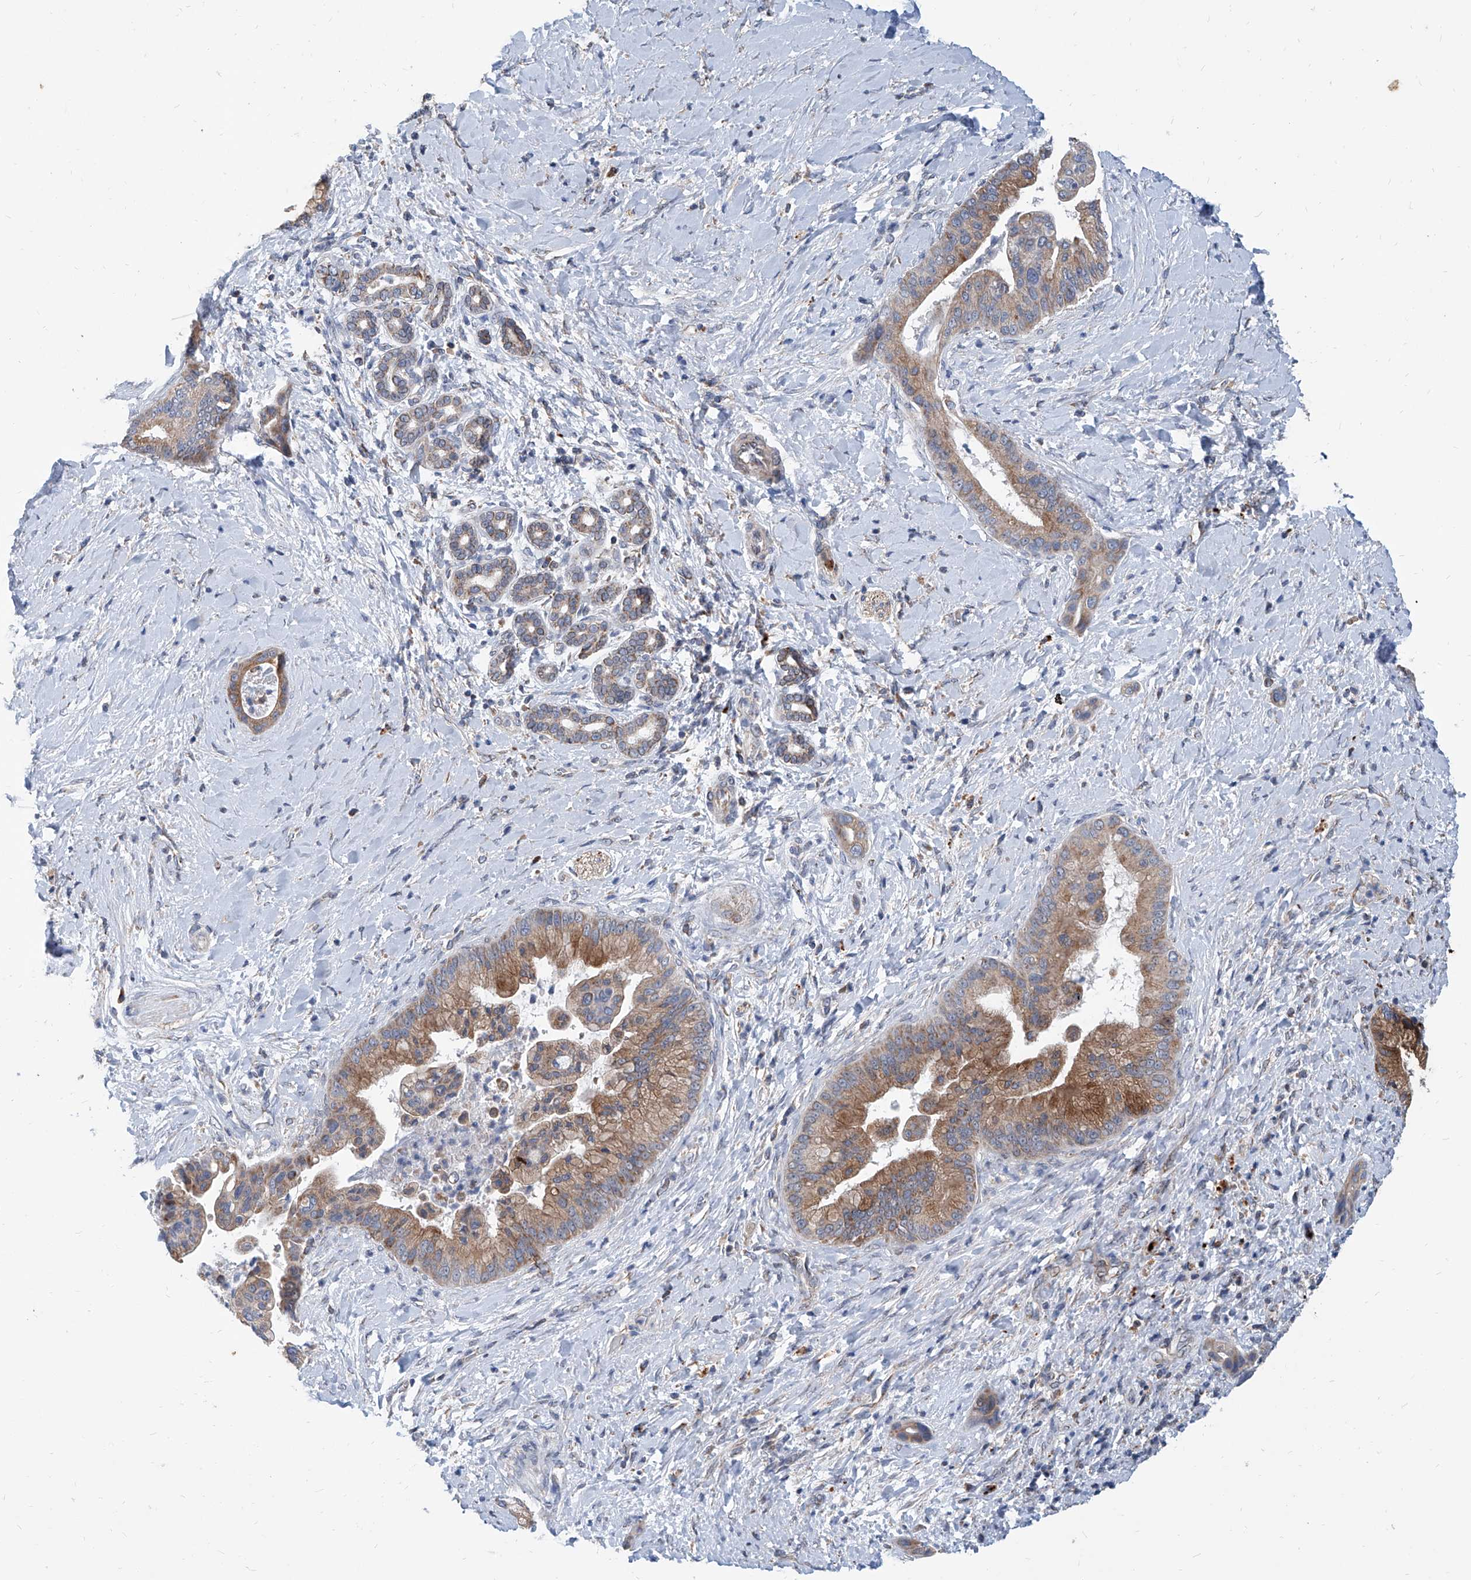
{"staining": {"intensity": "moderate", "quantity": ">75%", "location": "cytoplasmic/membranous"}, "tissue": "liver cancer", "cell_type": "Tumor cells", "image_type": "cancer", "snomed": [{"axis": "morphology", "description": "Cholangiocarcinoma"}, {"axis": "topography", "description": "Liver"}], "caption": "Liver cancer stained with DAB immunohistochemistry exhibits medium levels of moderate cytoplasmic/membranous staining in about >75% of tumor cells. (DAB (3,3'-diaminobenzidine) = brown stain, brightfield microscopy at high magnification).", "gene": "USP48", "patient": {"sex": "female", "age": 54}}